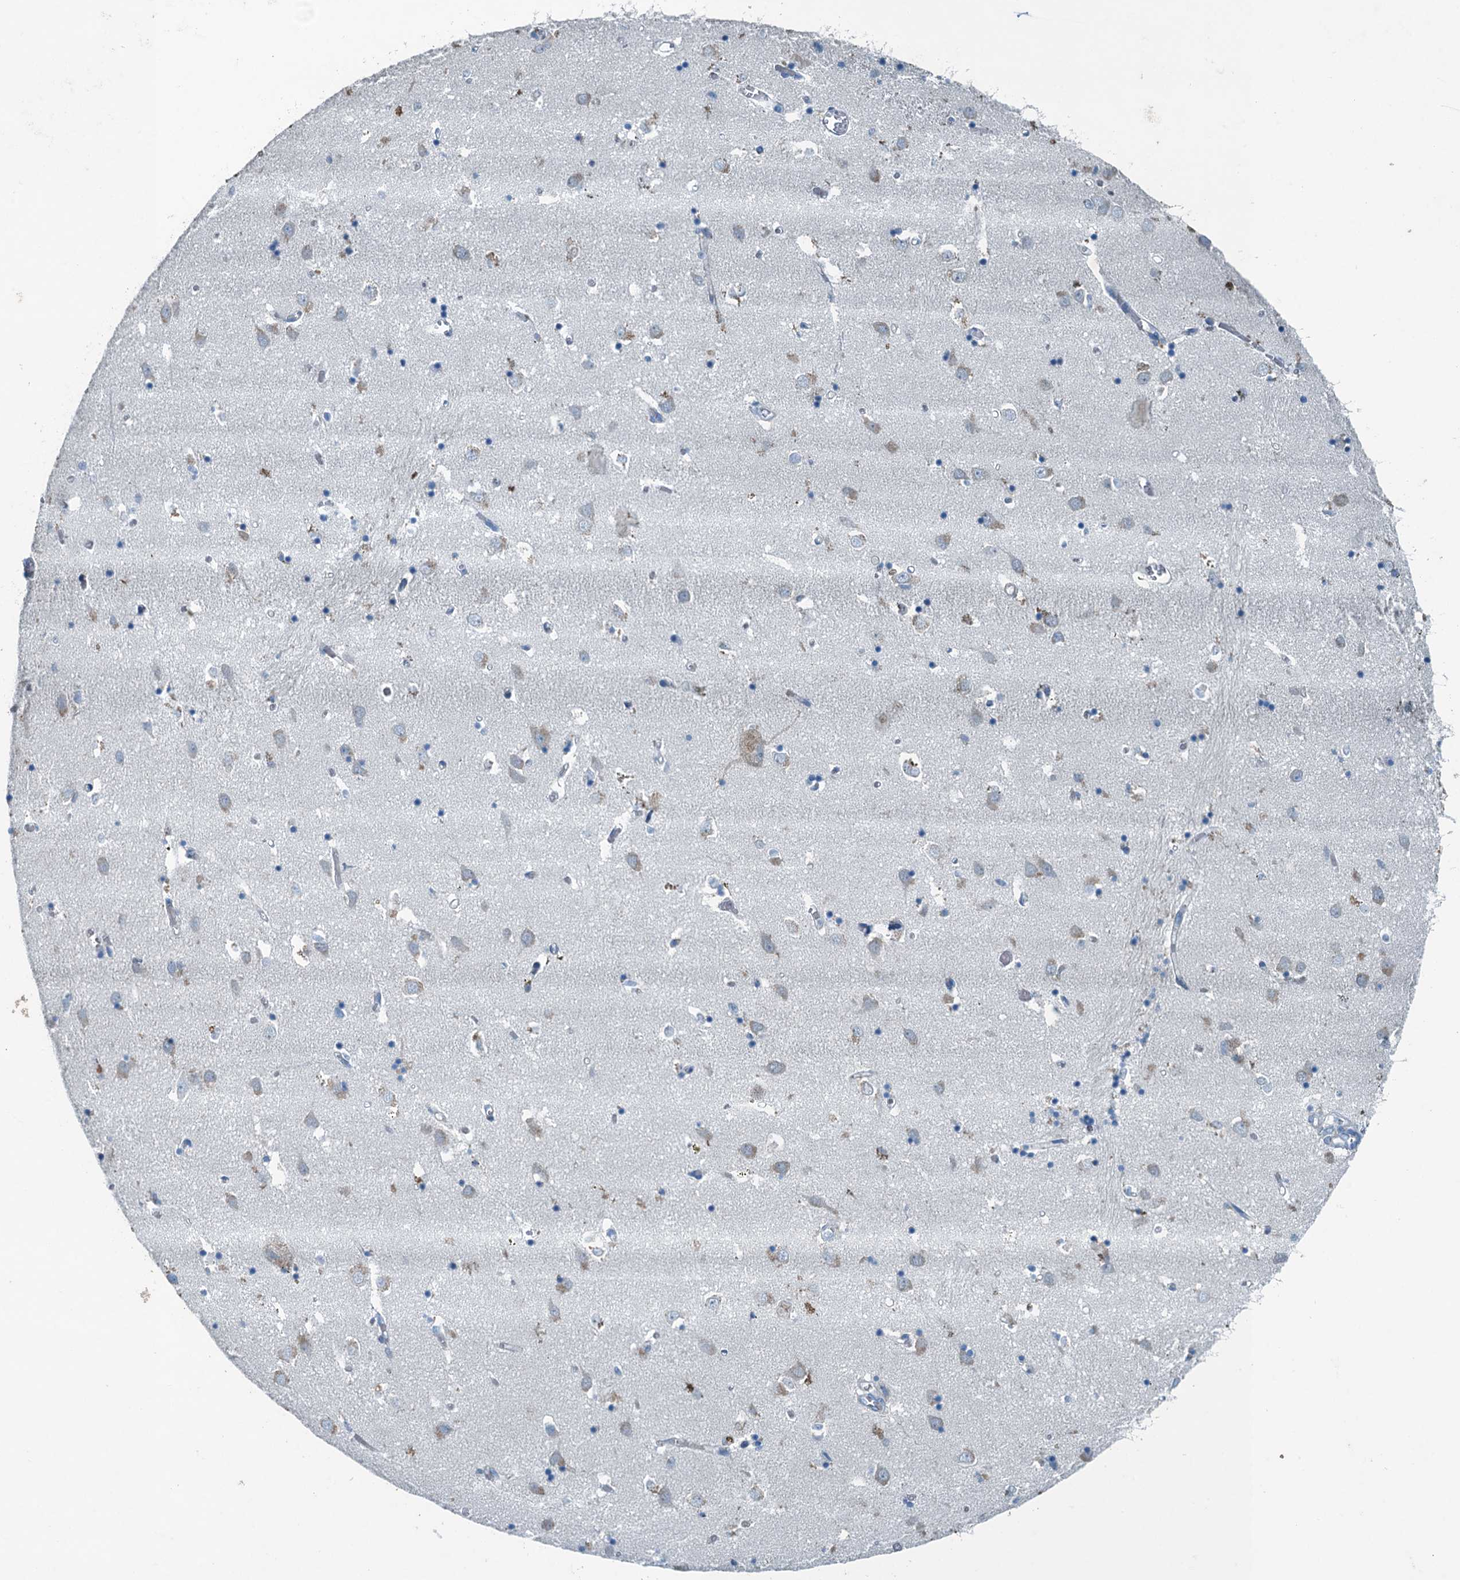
{"staining": {"intensity": "negative", "quantity": "none", "location": "none"}, "tissue": "caudate", "cell_type": "Glial cells", "image_type": "normal", "snomed": [{"axis": "morphology", "description": "Normal tissue, NOS"}, {"axis": "topography", "description": "Lateral ventricle wall"}], "caption": "Glial cells are negative for brown protein staining in normal caudate. (DAB immunohistochemistry, high magnification).", "gene": "CBLIF", "patient": {"sex": "male", "age": 70}}